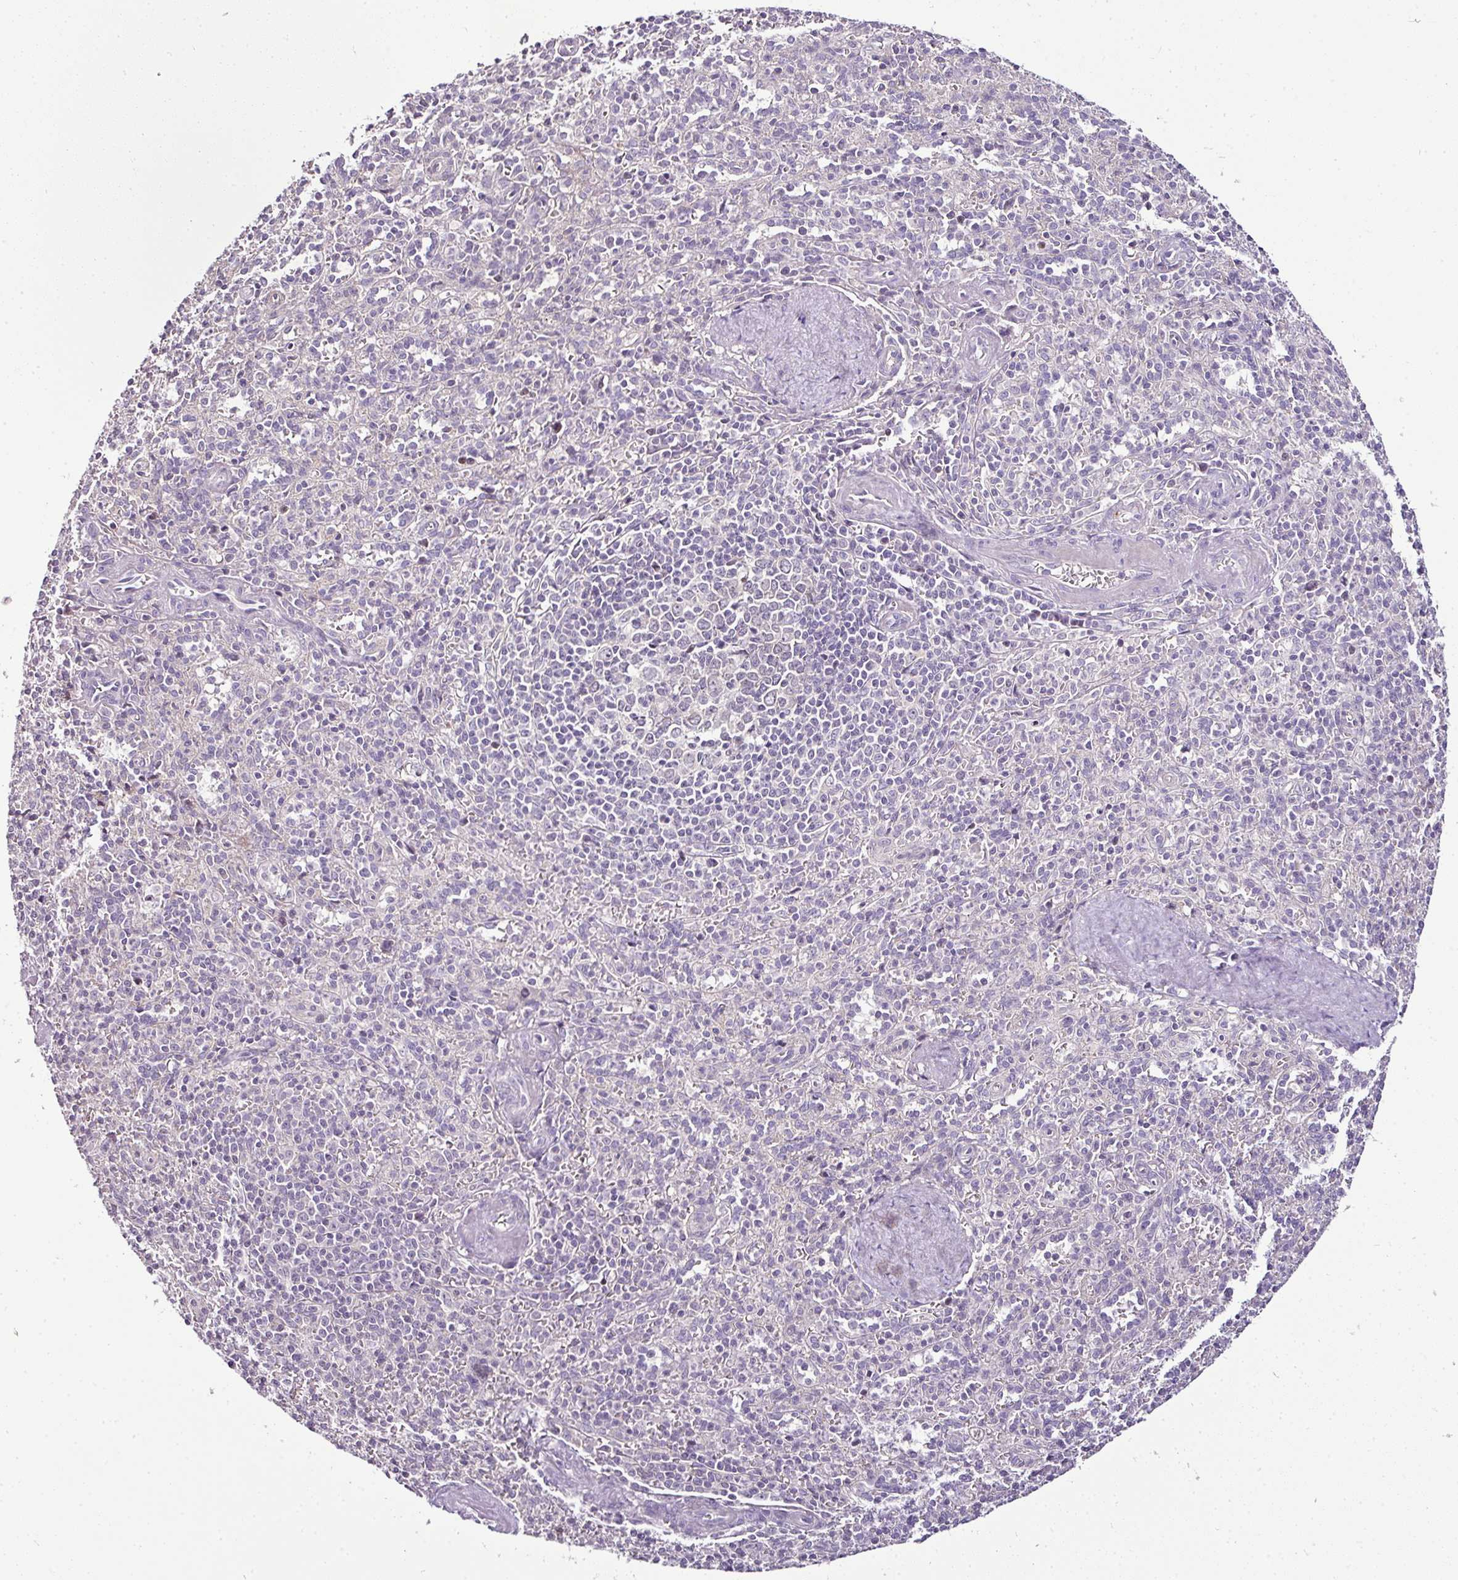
{"staining": {"intensity": "negative", "quantity": "none", "location": "none"}, "tissue": "spleen", "cell_type": "Cells in red pulp", "image_type": "normal", "snomed": [{"axis": "morphology", "description": "Normal tissue, NOS"}, {"axis": "topography", "description": "Spleen"}], "caption": "IHC micrograph of benign human spleen stained for a protein (brown), which demonstrates no positivity in cells in red pulp. (DAB (3,3'-diaminobenzidine) immunohistochemistry (IHC) visualized using brightfield microscopy, high magnification).", "gene": "TEX30", "patient": {"sex": "female", "age": 70}}